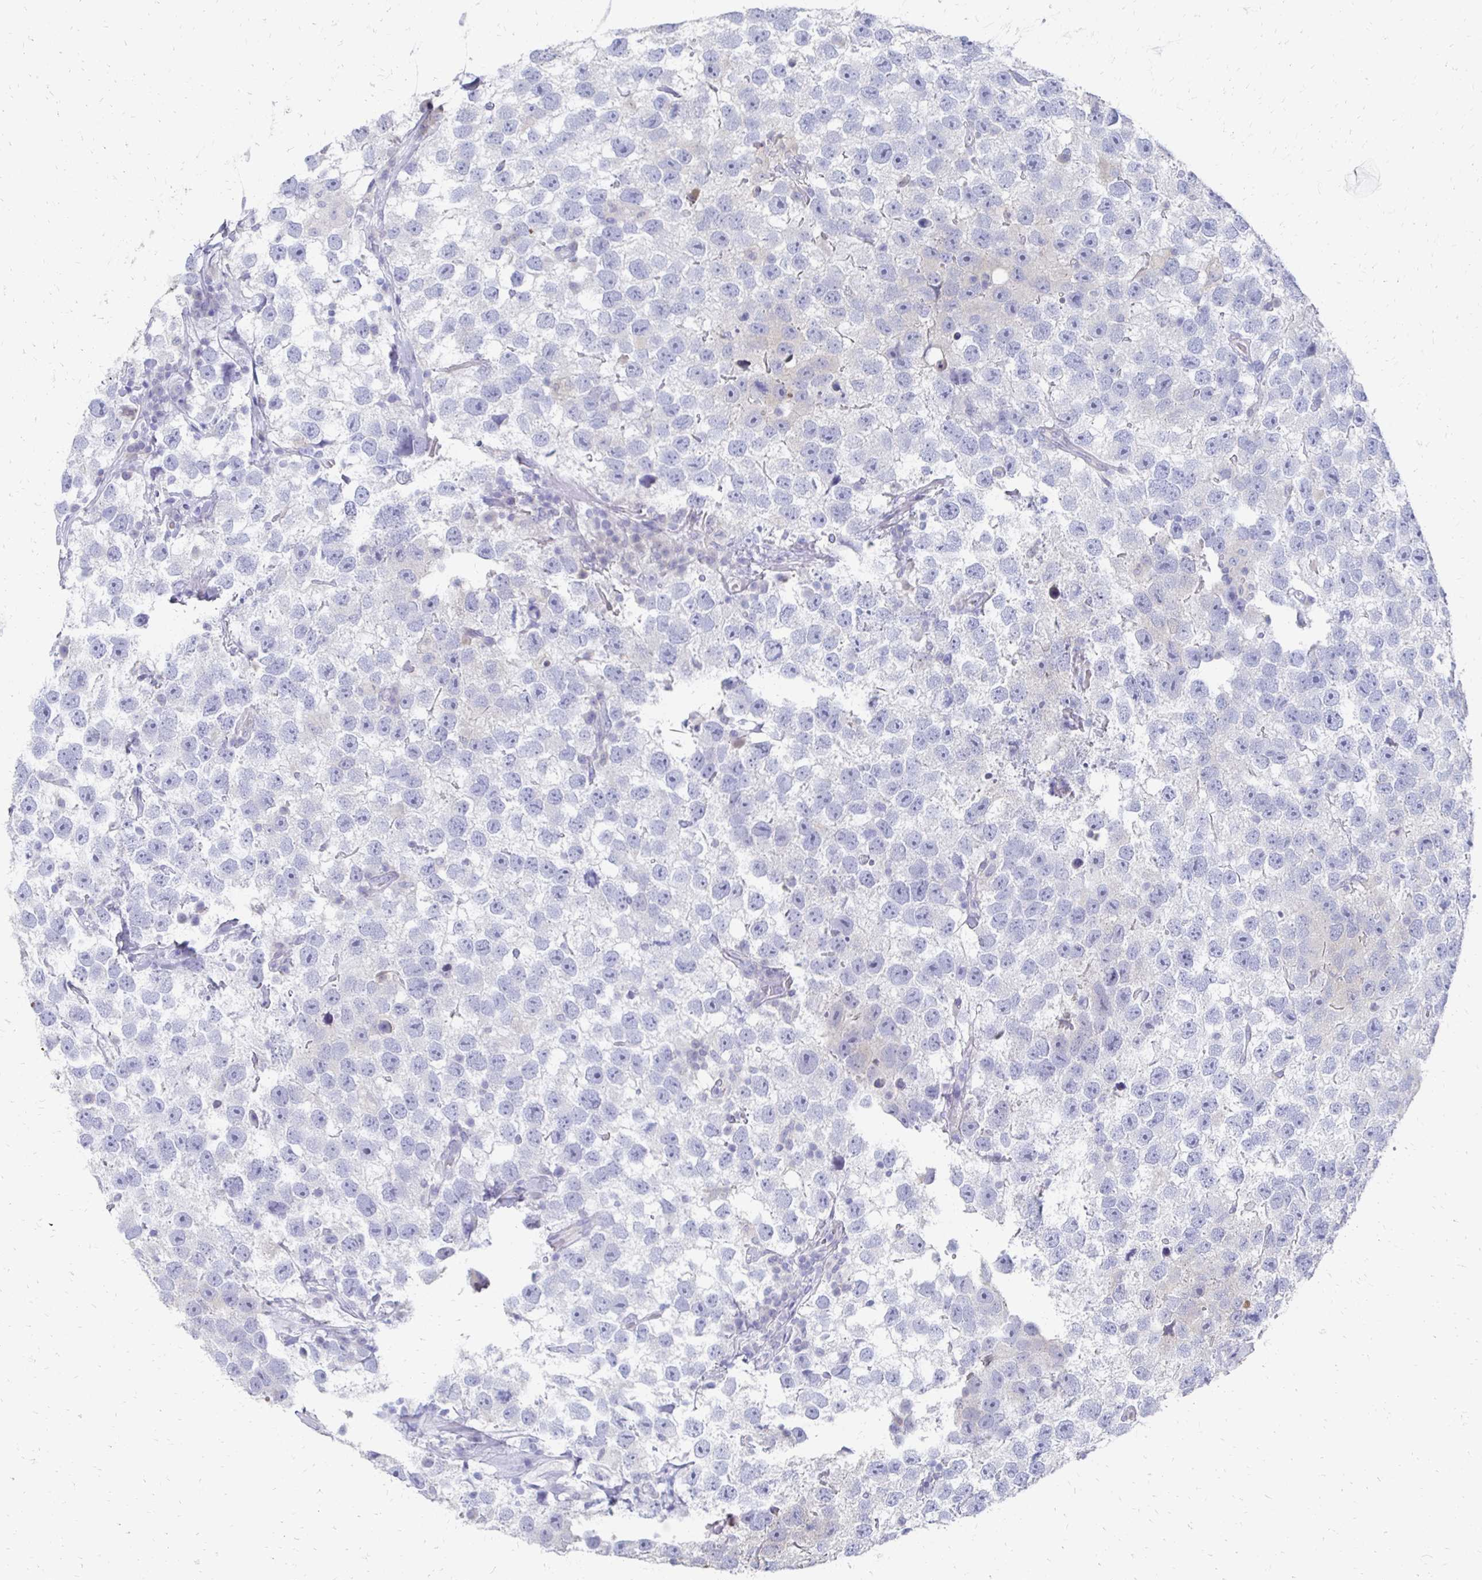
{"staining": {"intensity": "negative", "quantity": "none", "location": "none"}, "tissue": "testis cancer", "cell_type": "Tumor cells", "image_type": "cancer", "snomed": [{"axis": "morphology", "description": "Seminoma, NOS"}, {"axis": "topography", "description": "Testis"}], "caption": "There is no significant staining in tumor cells of testis seminoma.", "gene": "SYCP3", "patient": {"sex": "male", "age": 26}}